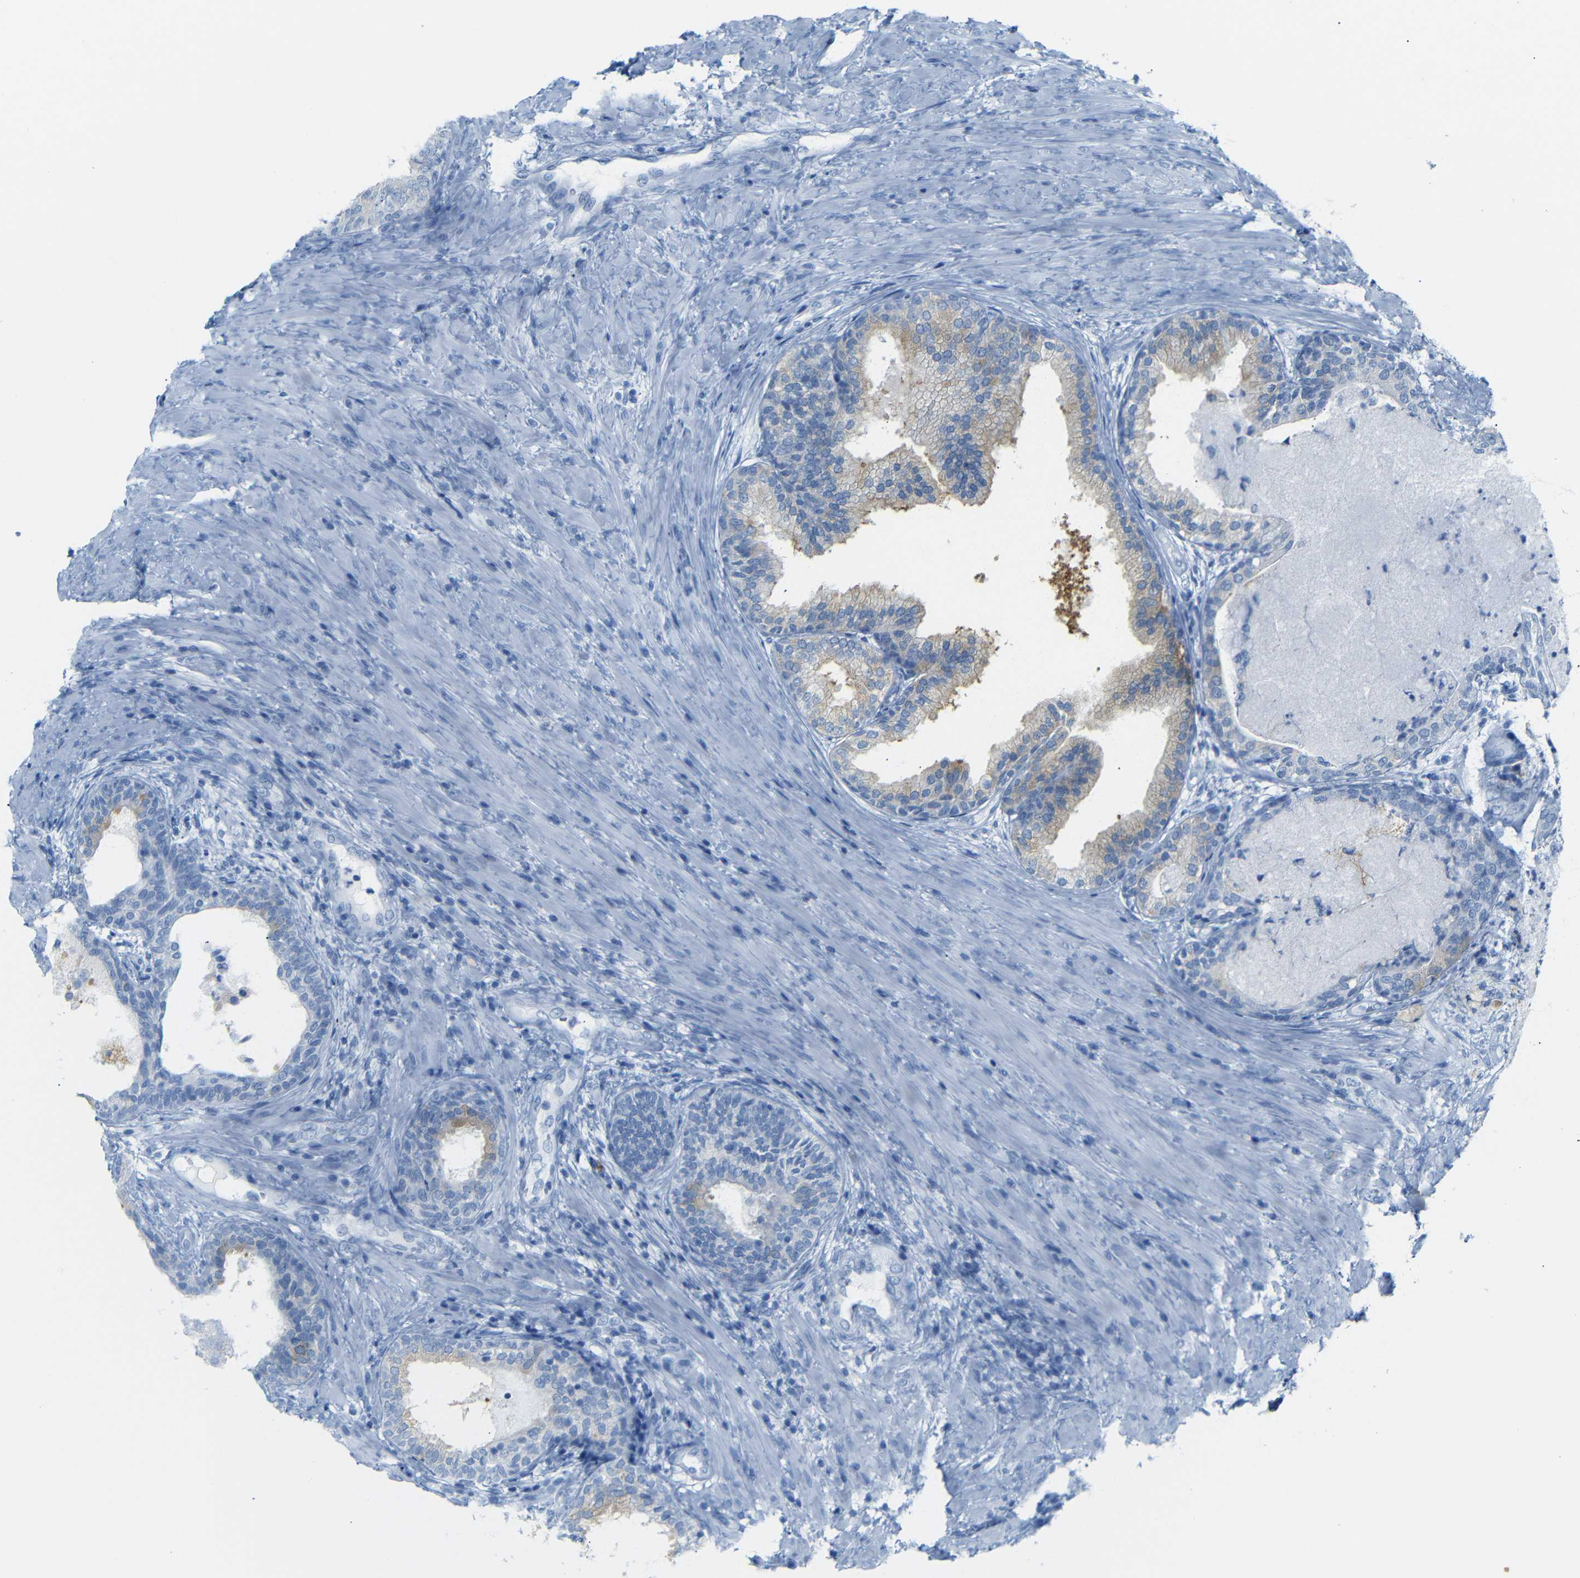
{"staining": {"intensity": "weak", "quantity": "<25%", "location": "cytoplasmic/membranous"}, "tissue": "prostate", "cell_type": "Glandular cells", "image_type": "normal", "snomed": [{"axis": "morphology", "description": "Normal tissue, NOS"}, {"axis": "topography", "description": "Prostate"}], "caption": "This image is of unremarkable prostate stained with IHC to label a protein in brown with the nuclei are counter-stained blue. There is no expression in glandular cells. (Stains: DAB immunohistochemistry with hematoxylin counter stain, Microscopy: brightfield microscopy at high magnification).", "gene": "FCRL1", "patient": {"sex": "male", "age": 76}}